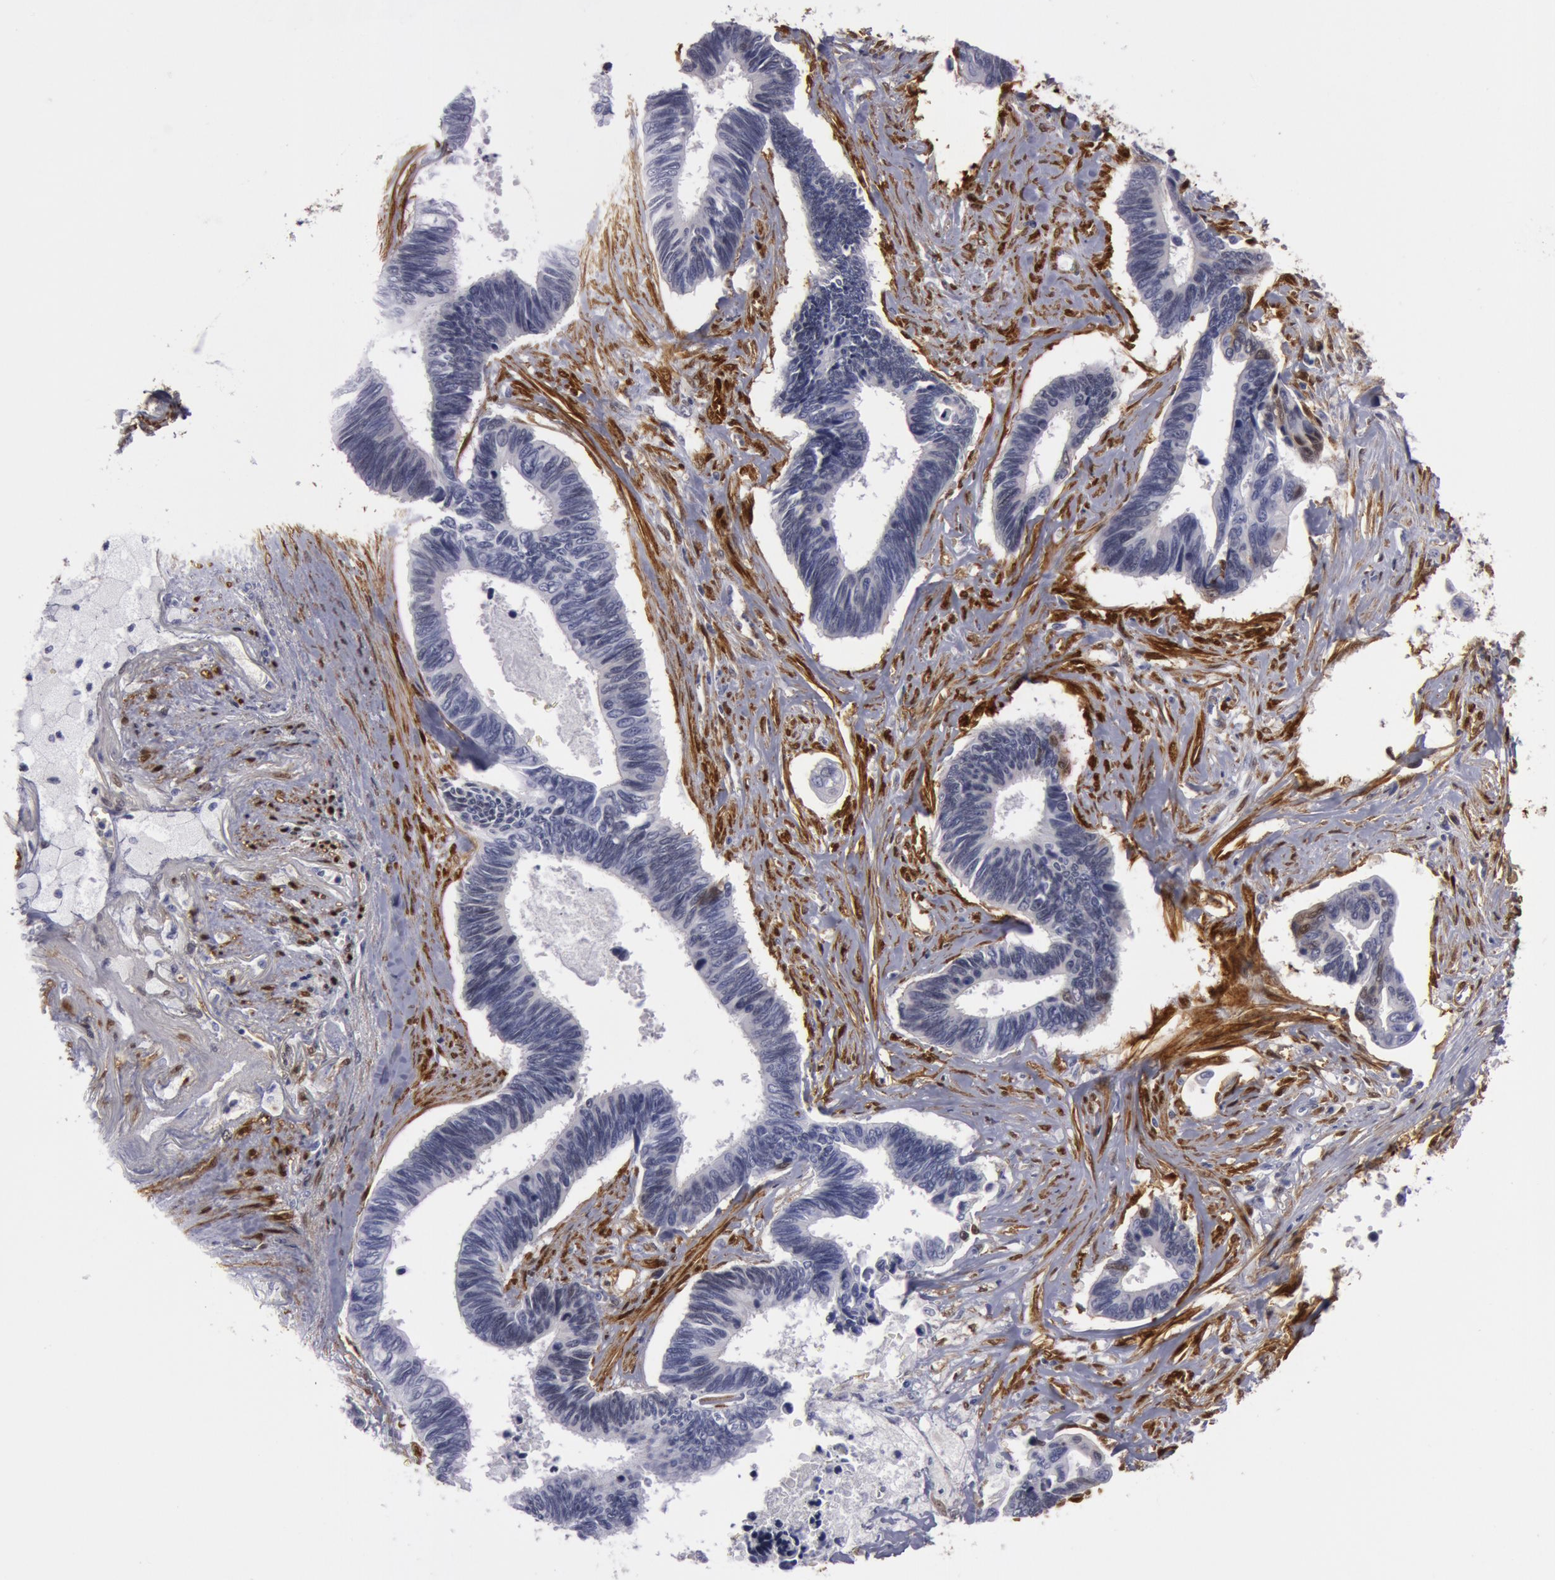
{"staining": {"intensity": "negative", "quantity": "none", "location": "none"}, "tissue": "pancreatic cancer", "cell_type": "Tumor cells", "image_type": "cancer", "snomed": [{"axis": "morphology", "description": "Adenocarcinoma, NOS"}, {"axis": "topography", "description": "Pancreas"}], "caption": "The photomicrograph demonstrates no staining of tumor cells in pancreatic cancer (adenocarcinoma).", "gene": "TAGLN", "patient": {"sex": "female", "age": 70}}